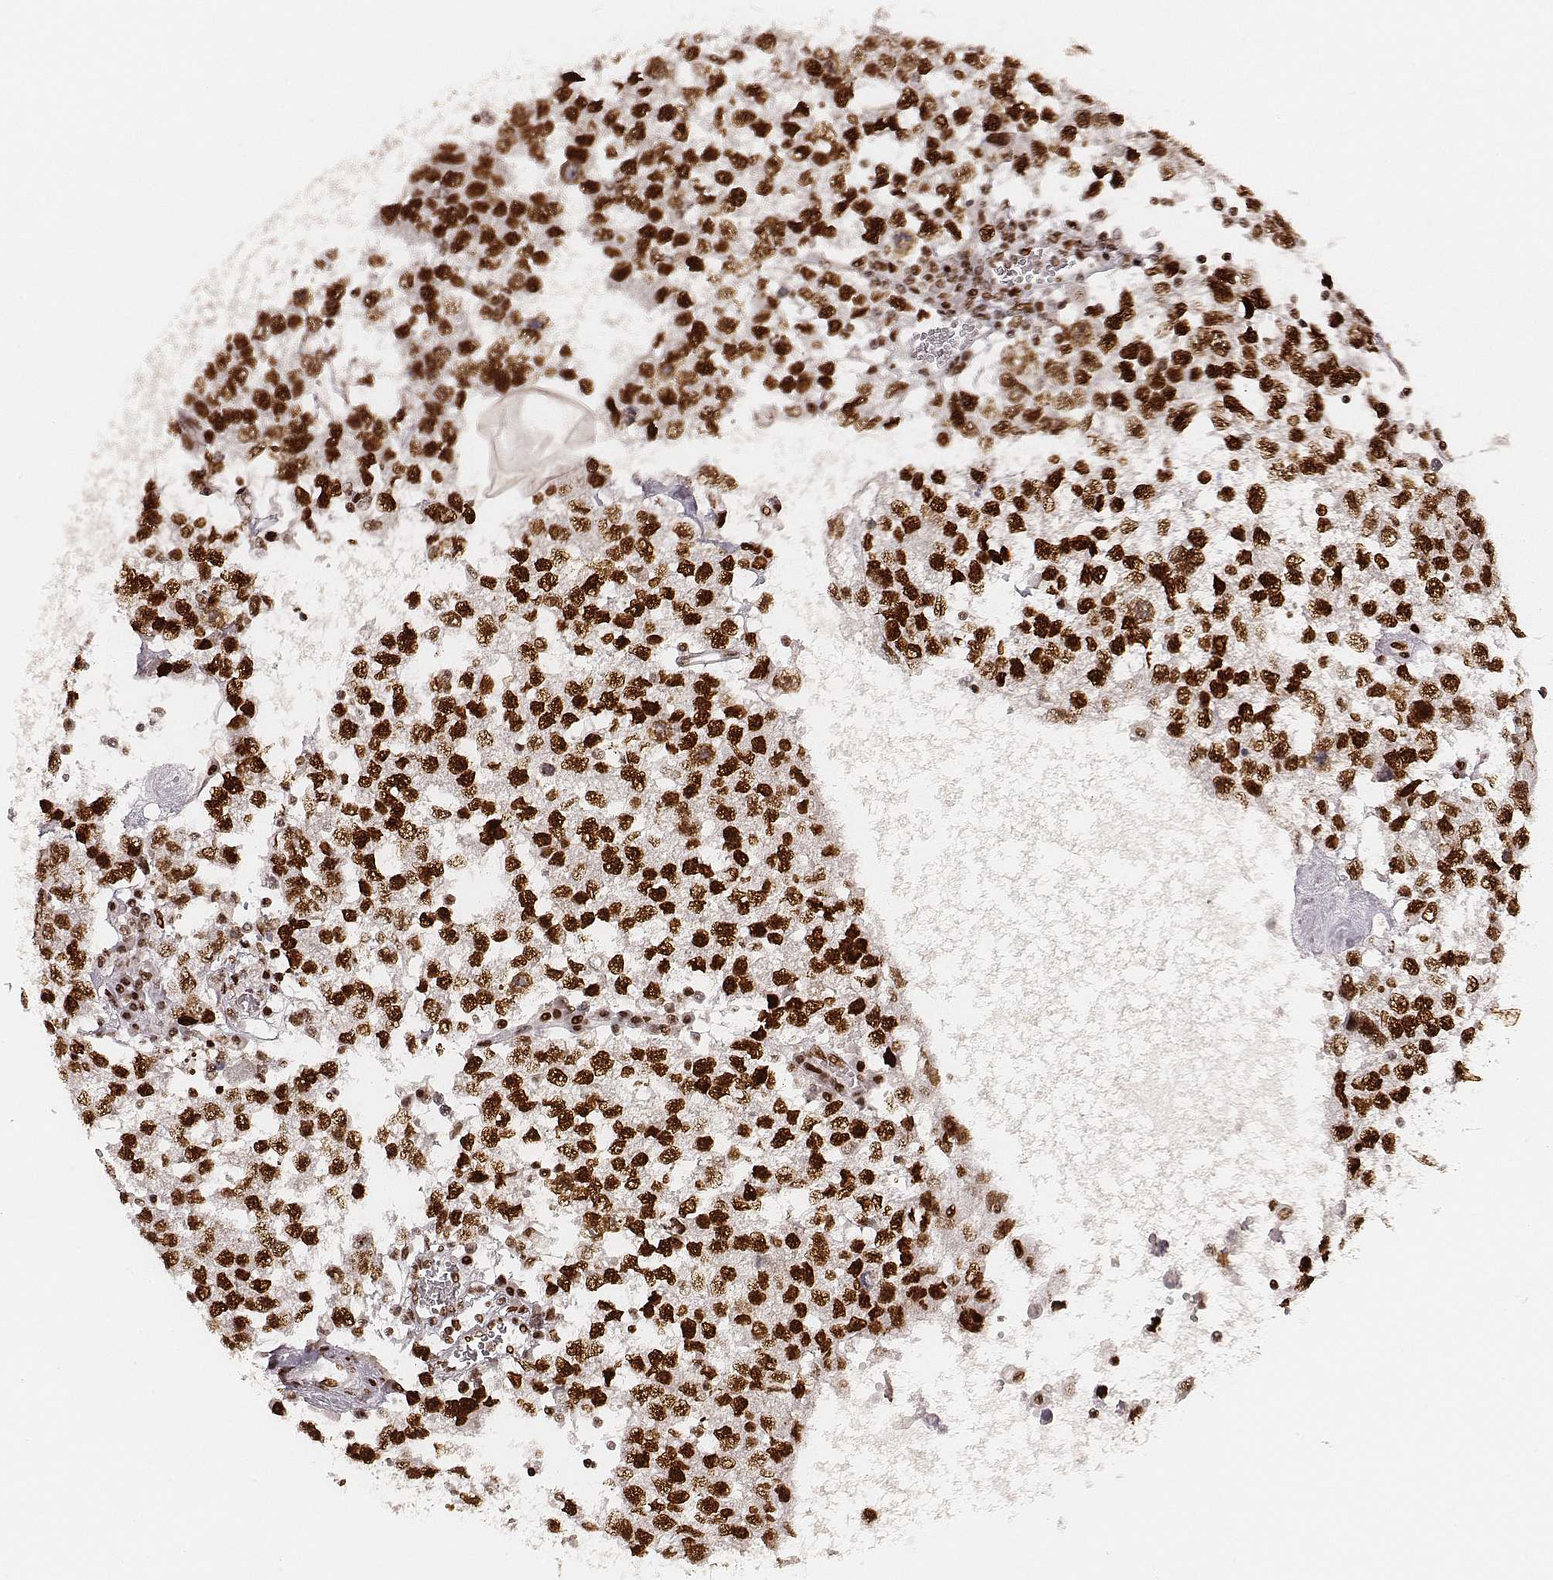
{"staining": {"intensity": "strong", "quantity": ">75%", "location": "nuclear"}, "tissue": "testis cancer", "cell_type": "Tumor cells", "image_type": "cancer", "snomed": [{"axis": "morphology", "description": "Seminoma, NOS"}, {"axis": "topography", "description": "Testis"}], "caption": "Testis cancer tissue demonstrates strong nuclear staining in approximately >75% of tumor cells The staining was performed using DAB (3,3'-diaminobenzidine) to visualize the protein expression in brown, while the nuclei were stained in blue with hematoxylin (Magnification: 20x).", "gene": "HNRNPC", "patient": {"sex": "male", "age": 34}}